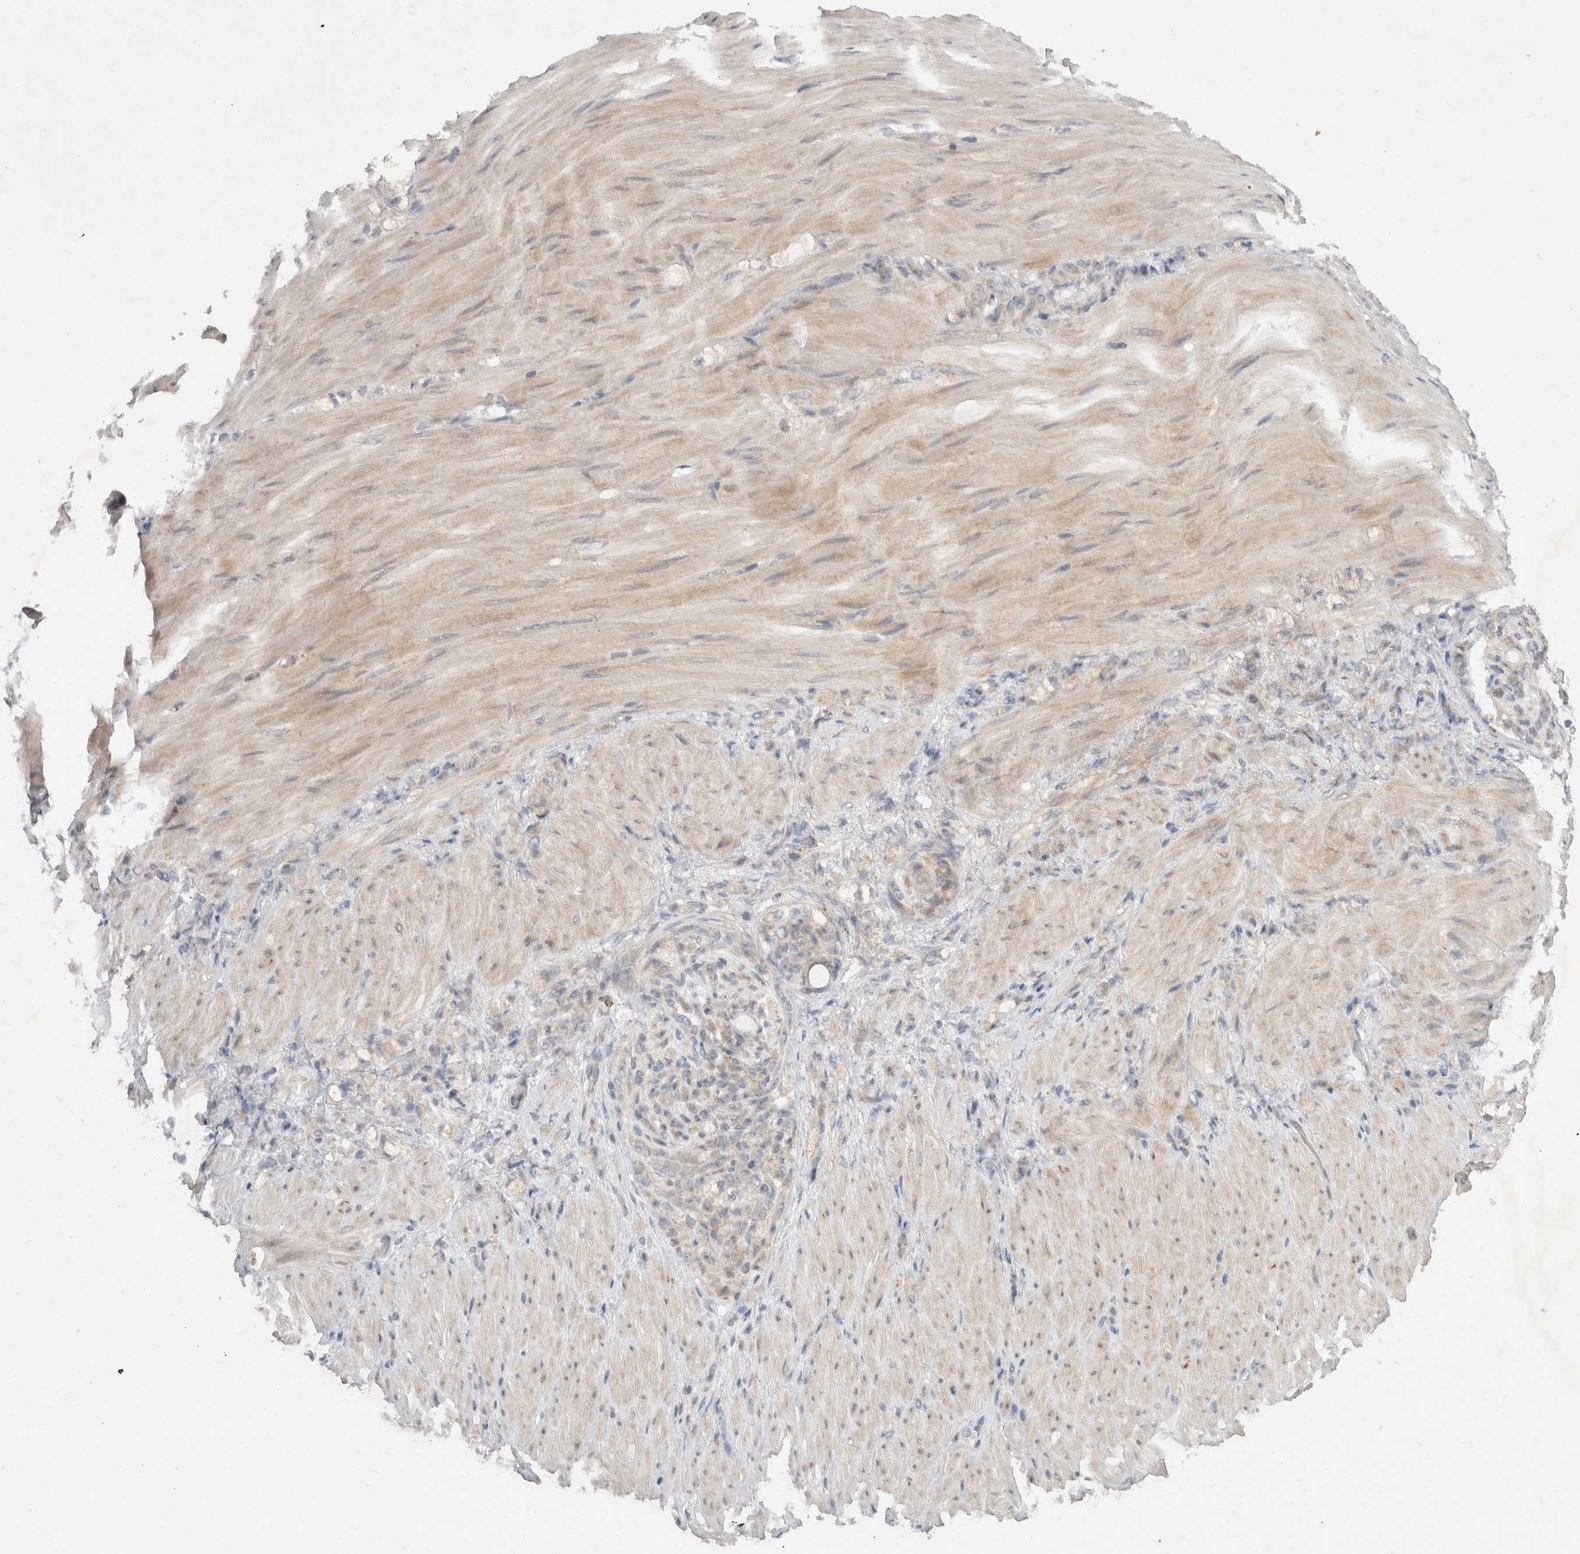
{"staining": {"intensity": "weak", "quantity": "<25%", "location": "cytoplasmic/membranous"}, "tissue": "stomach cancer", "cell_type": "Tumor cells", "image_type": "cancer", "snomed": [{"axis": "morphology", "description": "Normal tissue, NOS"}, {"axis": "morphology", "description": "Adenocarcinoma, NOS"}, {"axis": "topography", "description": "Stomach"}], "caption": "Immunohistochemical staining of human stomach cancer (adenocarcinoma) reveals no significant staining in tumor cells.", "gene": "NPC1", "patient": {"sex": "male", "age": 82}}